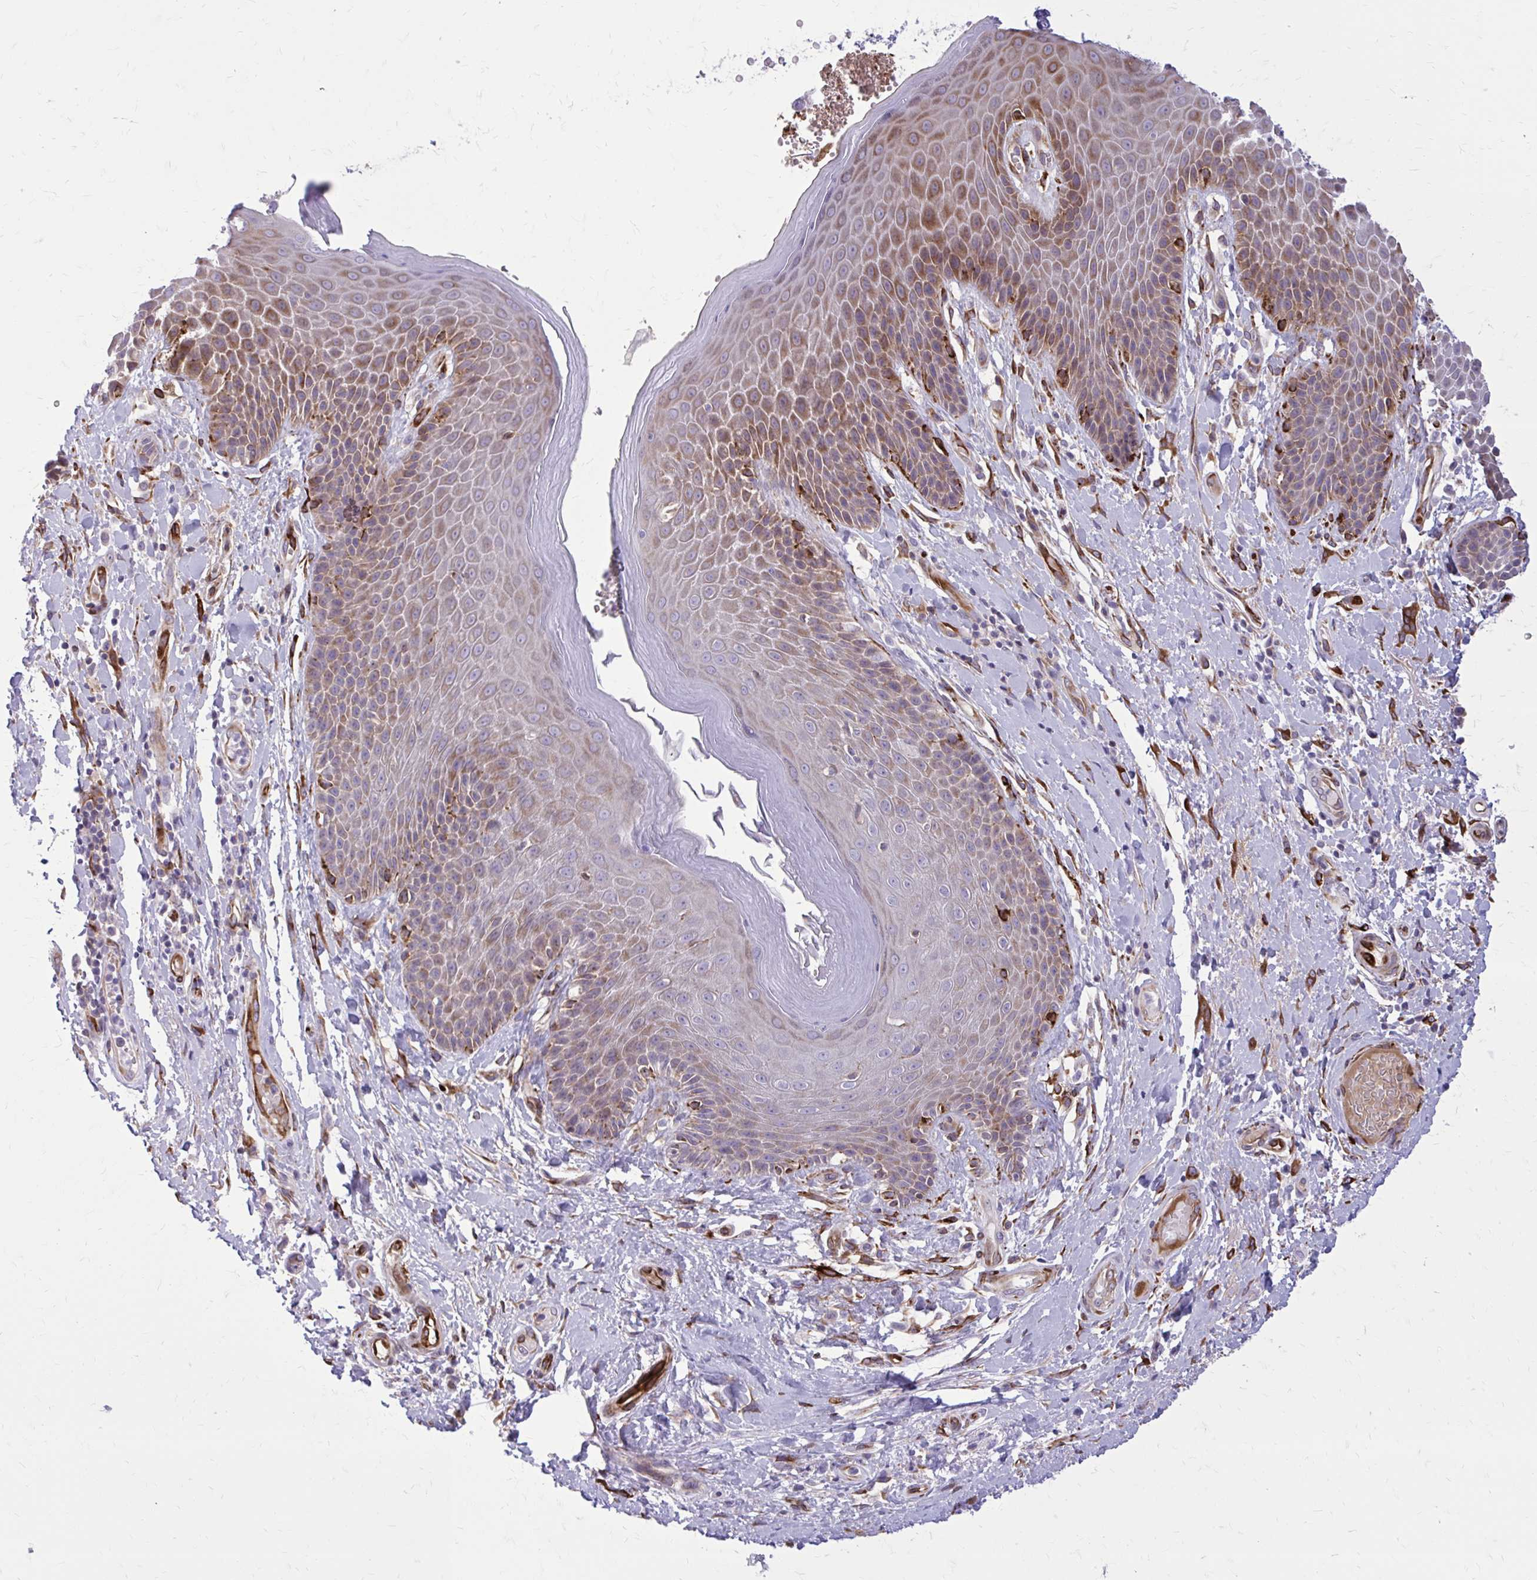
{"staining": {"intensity": "moderate", "quantity": ">75%", "location": "cytoplasmic/membranous"}, "tissue": "skin", "cell_type": "Epidermal cells", "image_type": "normal", "snomed": [{"axis": "morphology", "description": "Normal tissue, NOS"}, {"axis": "topography", "description": "Anal"}, {"axis": "topography", "description": "Peripheral nerve tissue"}], "caption": "Skin stained with a brown dye reveals moderate cytoplasmic/membranous positive staining in about >75% of epidermal cells.", "gene": "BEND5", "patient": {"sex": "male", "age": 51}}